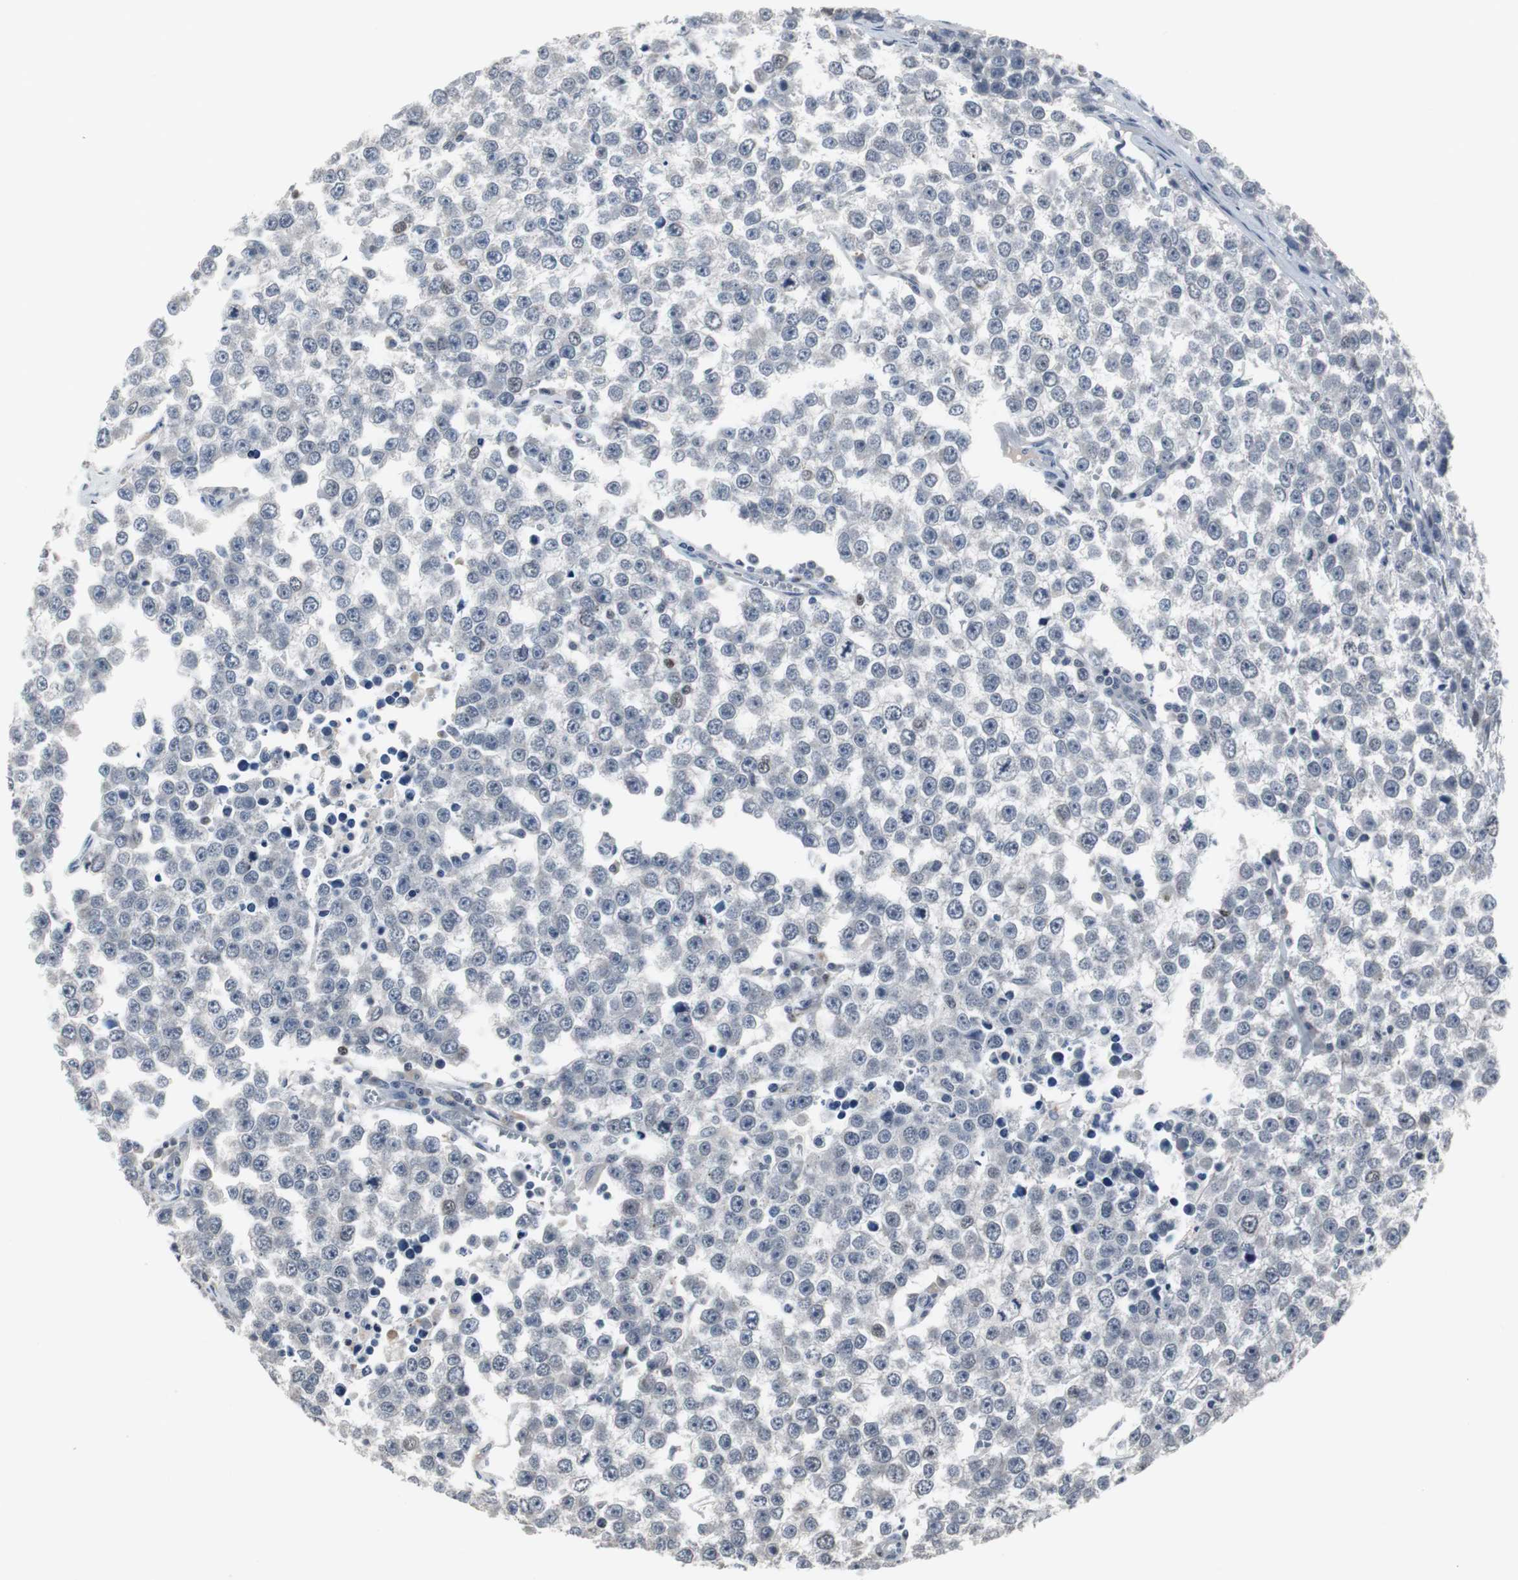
{"staining": {"intensity": "negative", "quantity": "none", "location": "none"}, "tissue": "testis cancer", "cell_type": "Tumor cells", "image_type": "cancer", "snomed": [{"axis": "morphology", "description": "Seminoma, NOS"}, {"axis": "morphology", "description": "Carcinoma, Embryonal, NOS"}, {"axis": "topography", "description": "Testis"}], "caption": "Testis cancer was stained to show a protein in brown. There is no significant expression in tumor cells.", "gene": "FOXP4", "patient": {"sex": "male", "age": 52}}